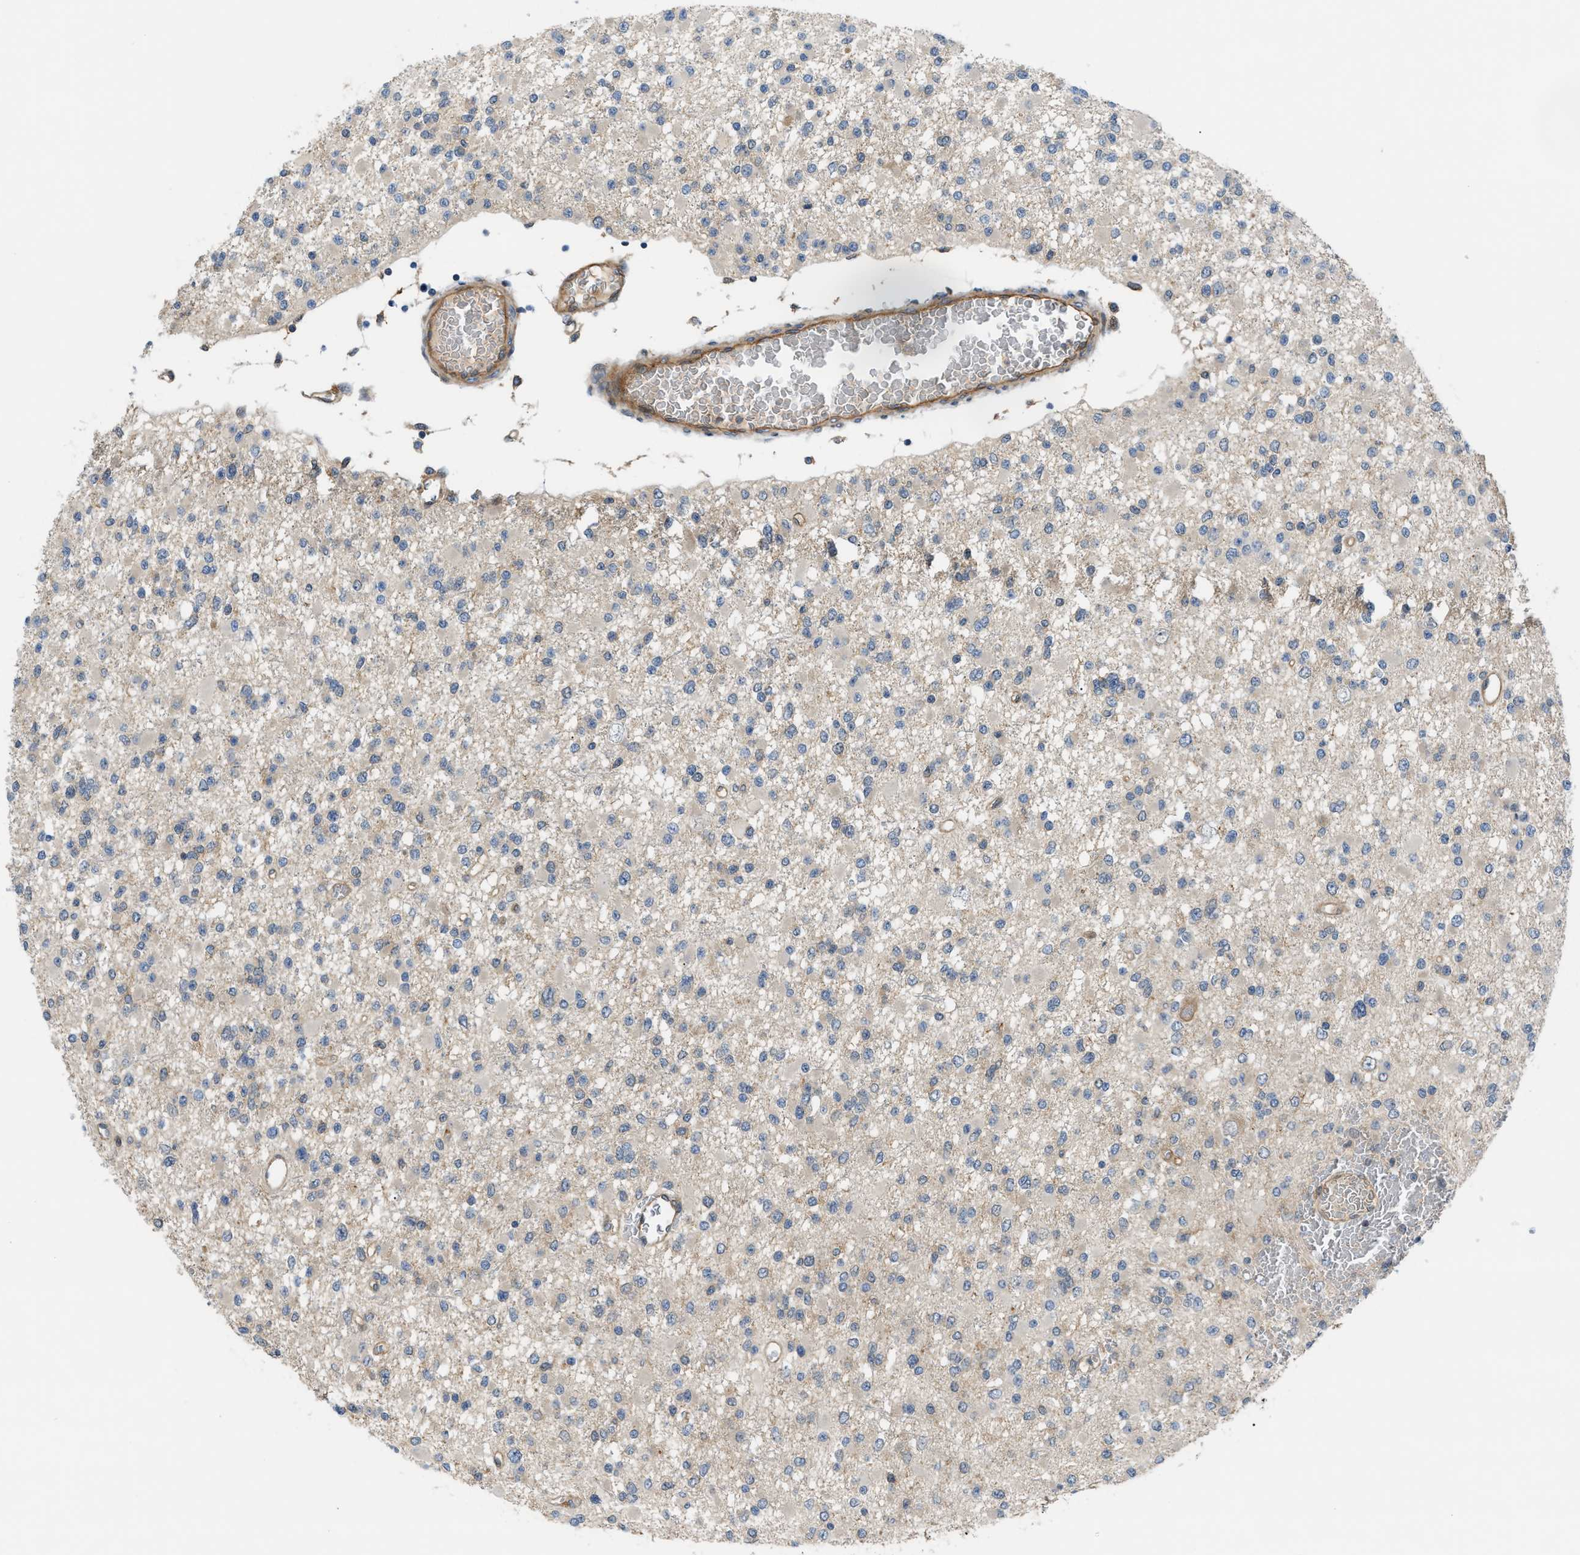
{"staining": {"intensity": "negative", "quantity": "none", "location": "none"}, "tissue": "glioma", "cell_type": "Tumor cells", "image_type": "cancer", "snomed": [{"axis": "morphology", "description": "Glioma, malignant, Low grade"}, {"axis": "topography", "description": "Brain"}], "caption": "DAB immunohistochemical staining of human malignant glioma (low-grade) shows no significant positivity in tumor cells. Brightfield microscopy of immunohistochemistry (IHC) stained with DAB (brown) and hematoxylin (blue), captured at high magnification.", "gene": "TRAK2", "patient": {"sex": "female", "age": 22}}